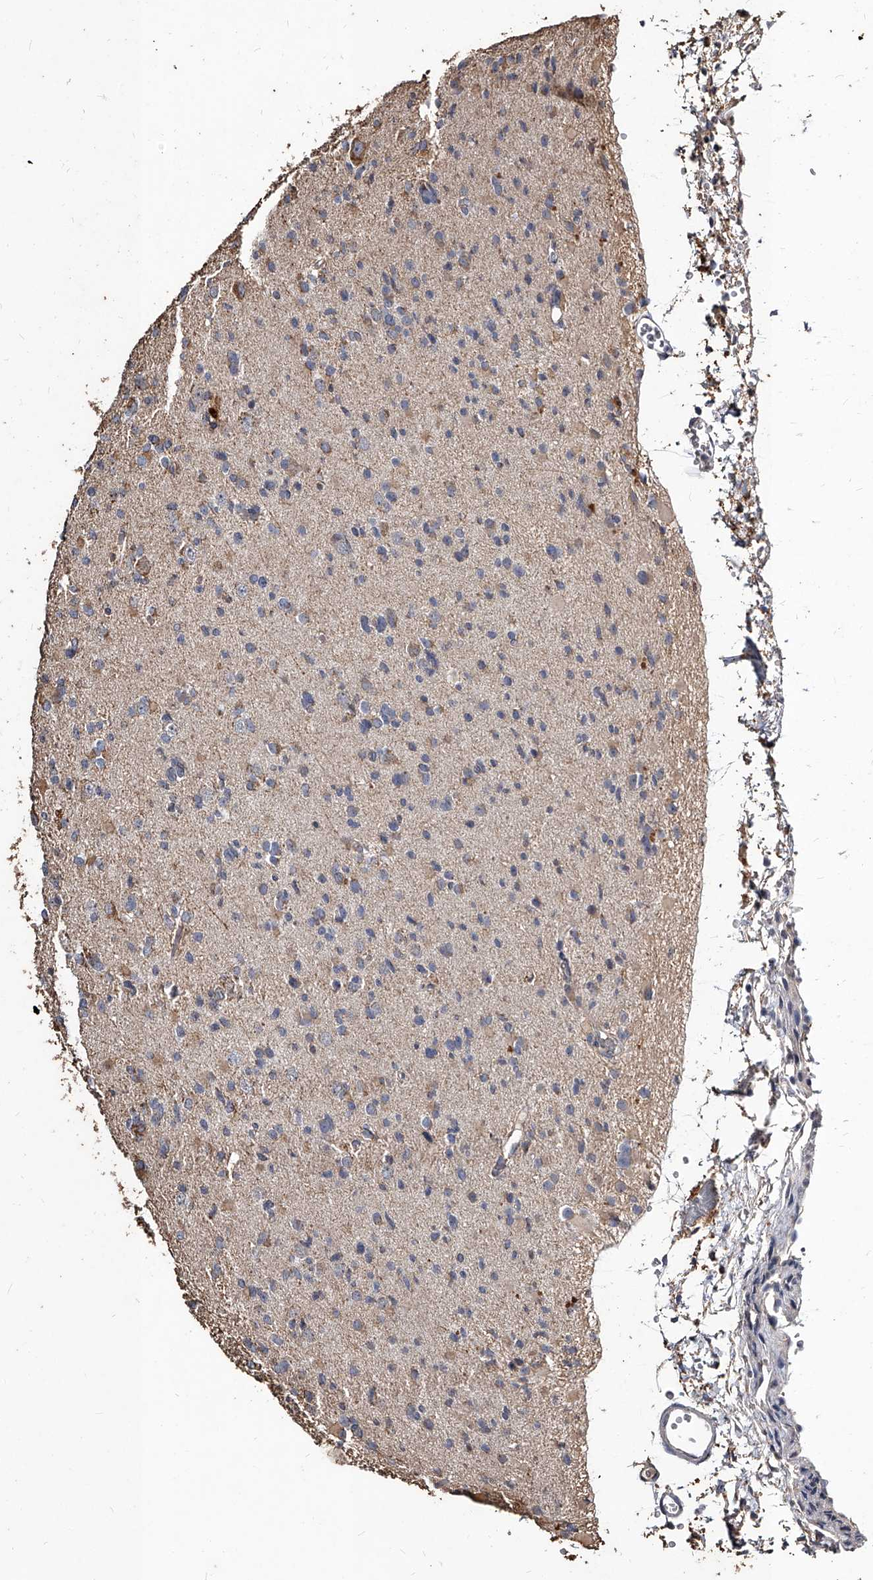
{"staining": {"intensity": "weak", "quantity": "<25%", "location": "cytoplasmic/membranous"}, "tissue": "glioma", "cell_type": "Tumor cells", "image_type": "cancer", "snomed": [{"axis": "morphology", "description": "Glioma, malignant, Low grade"}, {"axis": "topography", "description": "Brain"}], "caption": "Protein analysis of low-grade glioma (malignant) displays no significant staining in tumor cells. (DAB IHC with hematoxylin counter stain).", "gene": "GPR183", "patient": {"sex": "female", "age": 22}}